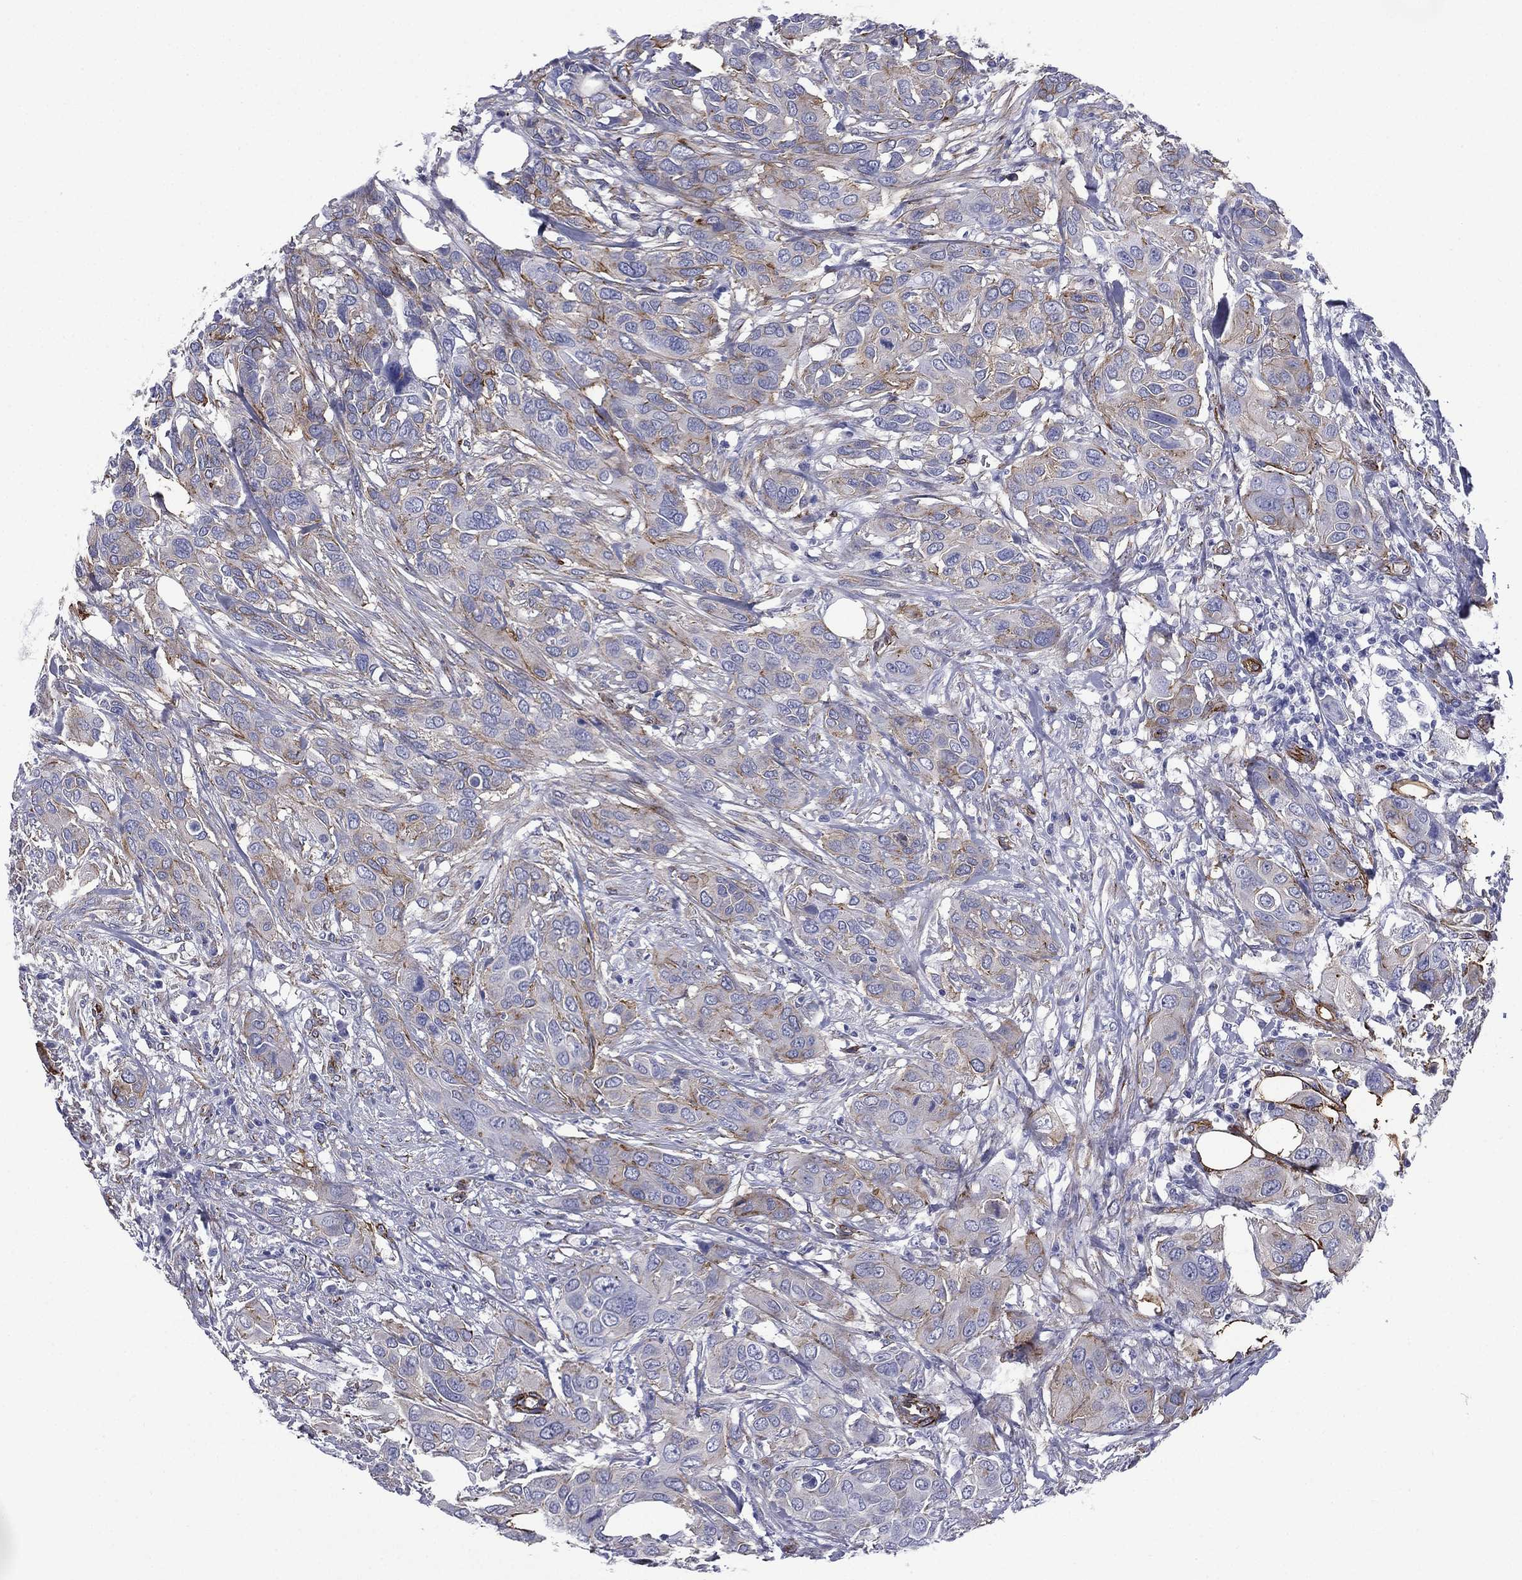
{"staining": {"intensity": "weak", "quantity": "25%-75%", "location": "cytoplasmic/membranous"}, "tissue": "urothelial cancer", "cell_type": "Tumor cells", "image_type": "cancer", "snomed": [{"axis": "morphology", "description": "Urothelial carcinoma, NOS"}, {"axis": "morphology", "description": "Urothelial carcinoma, High grade"}, {"axis": "topography", "description": "Urinary bladder"}], "caption": "Immunohistochemical staining of human urothelial carcinoma (high-grade) reveals weak cytoplasmic/membranous protein expression in approximately 25%-75% of tumor cells. The staining was performed using DAB (3,3'-diaminobenzidine), with brown indicating positive protein expression. Nuclei are stained blue with hematoxylin.", "gene": "CAVIN3", "patient": {"sex": "male", "age": 63}}